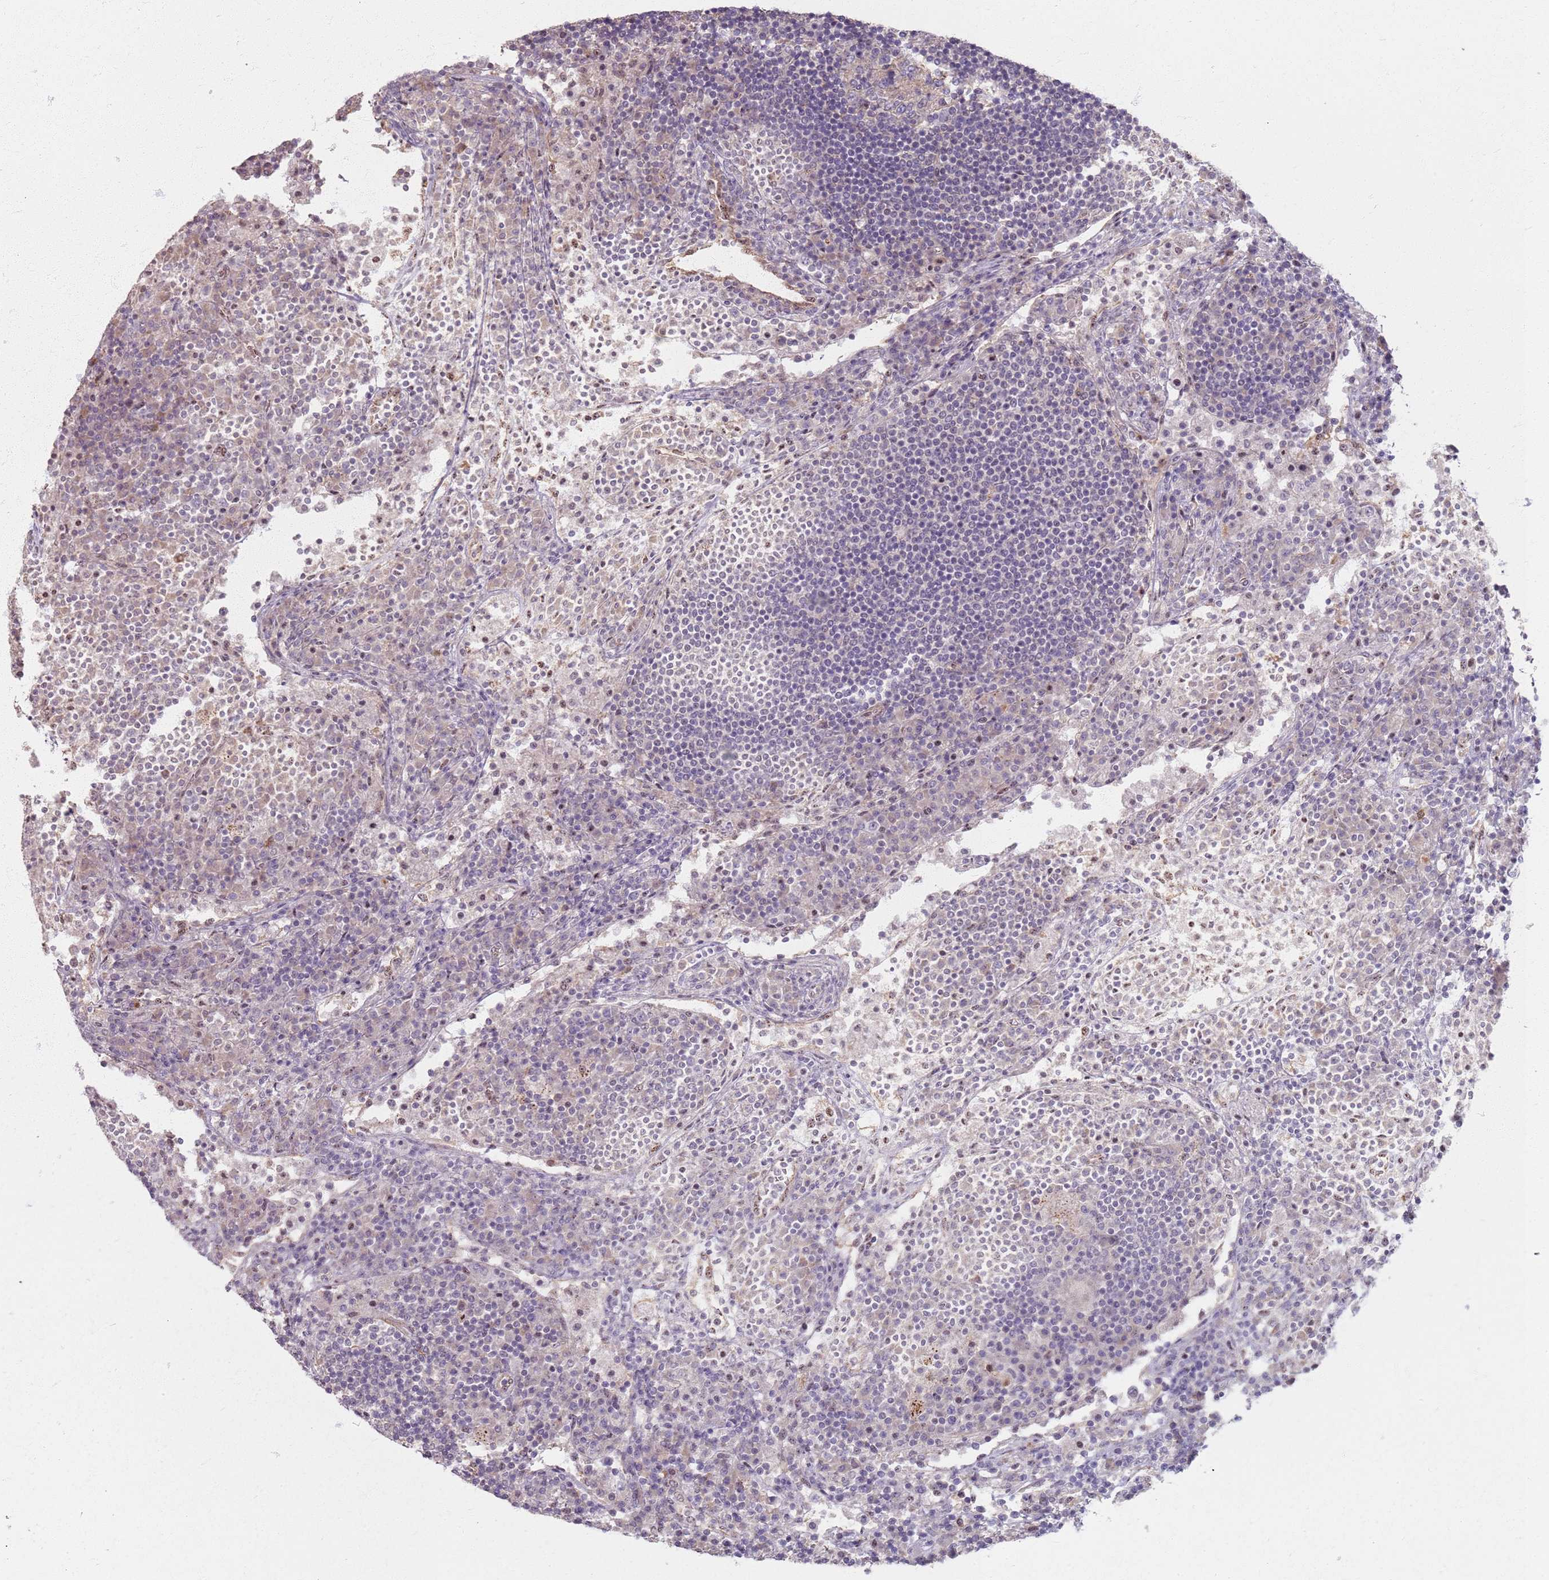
{"staining": {"intensity": "negative", "quantity": "none", "location": "none"}, "tissue": "lymph node", "cell_type": "Germinal center cells", "image_type": "normal", "snomed": [{"axis": "morphology", "description": "Normal tissue, NOS"}, {"axis": "topography", "description": "Lymph node"}], "caption": "This is a histopathology image of immunohistochemistry (IHC) staining of unremarkable lymph node, which shows no staining in germinal center cells.", "gene": "KCNA5", "patient": {"sex": "female", "age": 53}}